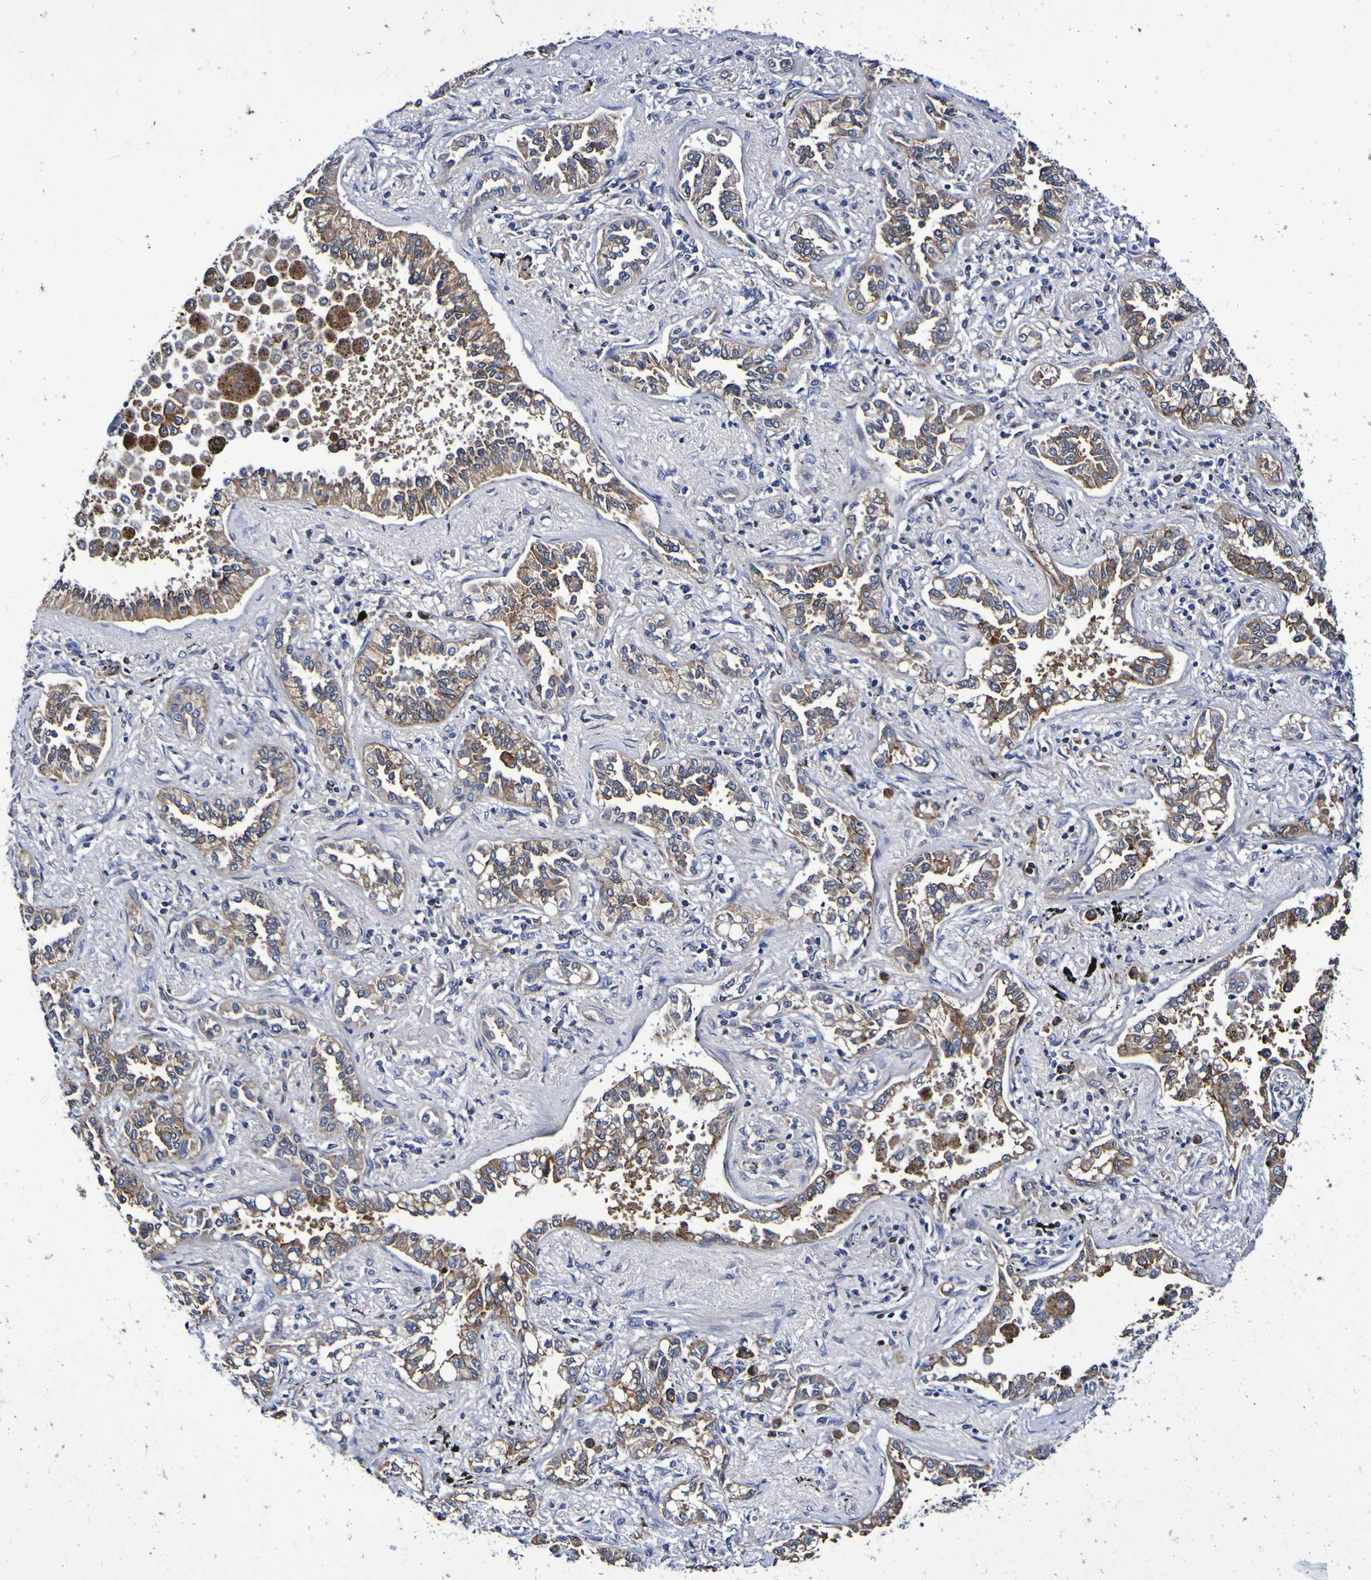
{"staining": {"intensity": "moderate", "quantity": ">75%", "location": "cytoplasmic/membranous"}, "tissue": "lung cancer", "cell_type": "Tumor cells", "image_type": "cancer", "snomed": [{"axis": "morphology", "description": "Normal tissue, NOS"}, {"axis": "morphology", "description": "Adenocarcinoma, NOS"}, {"axis": "topography", "description": "Lung"}], "caption": "IHC photomicrograph of neoplastic tissue: human lung adenocarcinoma stained using IHC reveals medium levels of moderate protein expression localized specifically in the cytoplasmic/membranous of tumor cells, appearing as a cytoplasmic/membranous brown color.", "gene": "GJB1", "patient": {"sex": "male", "age": 59}}